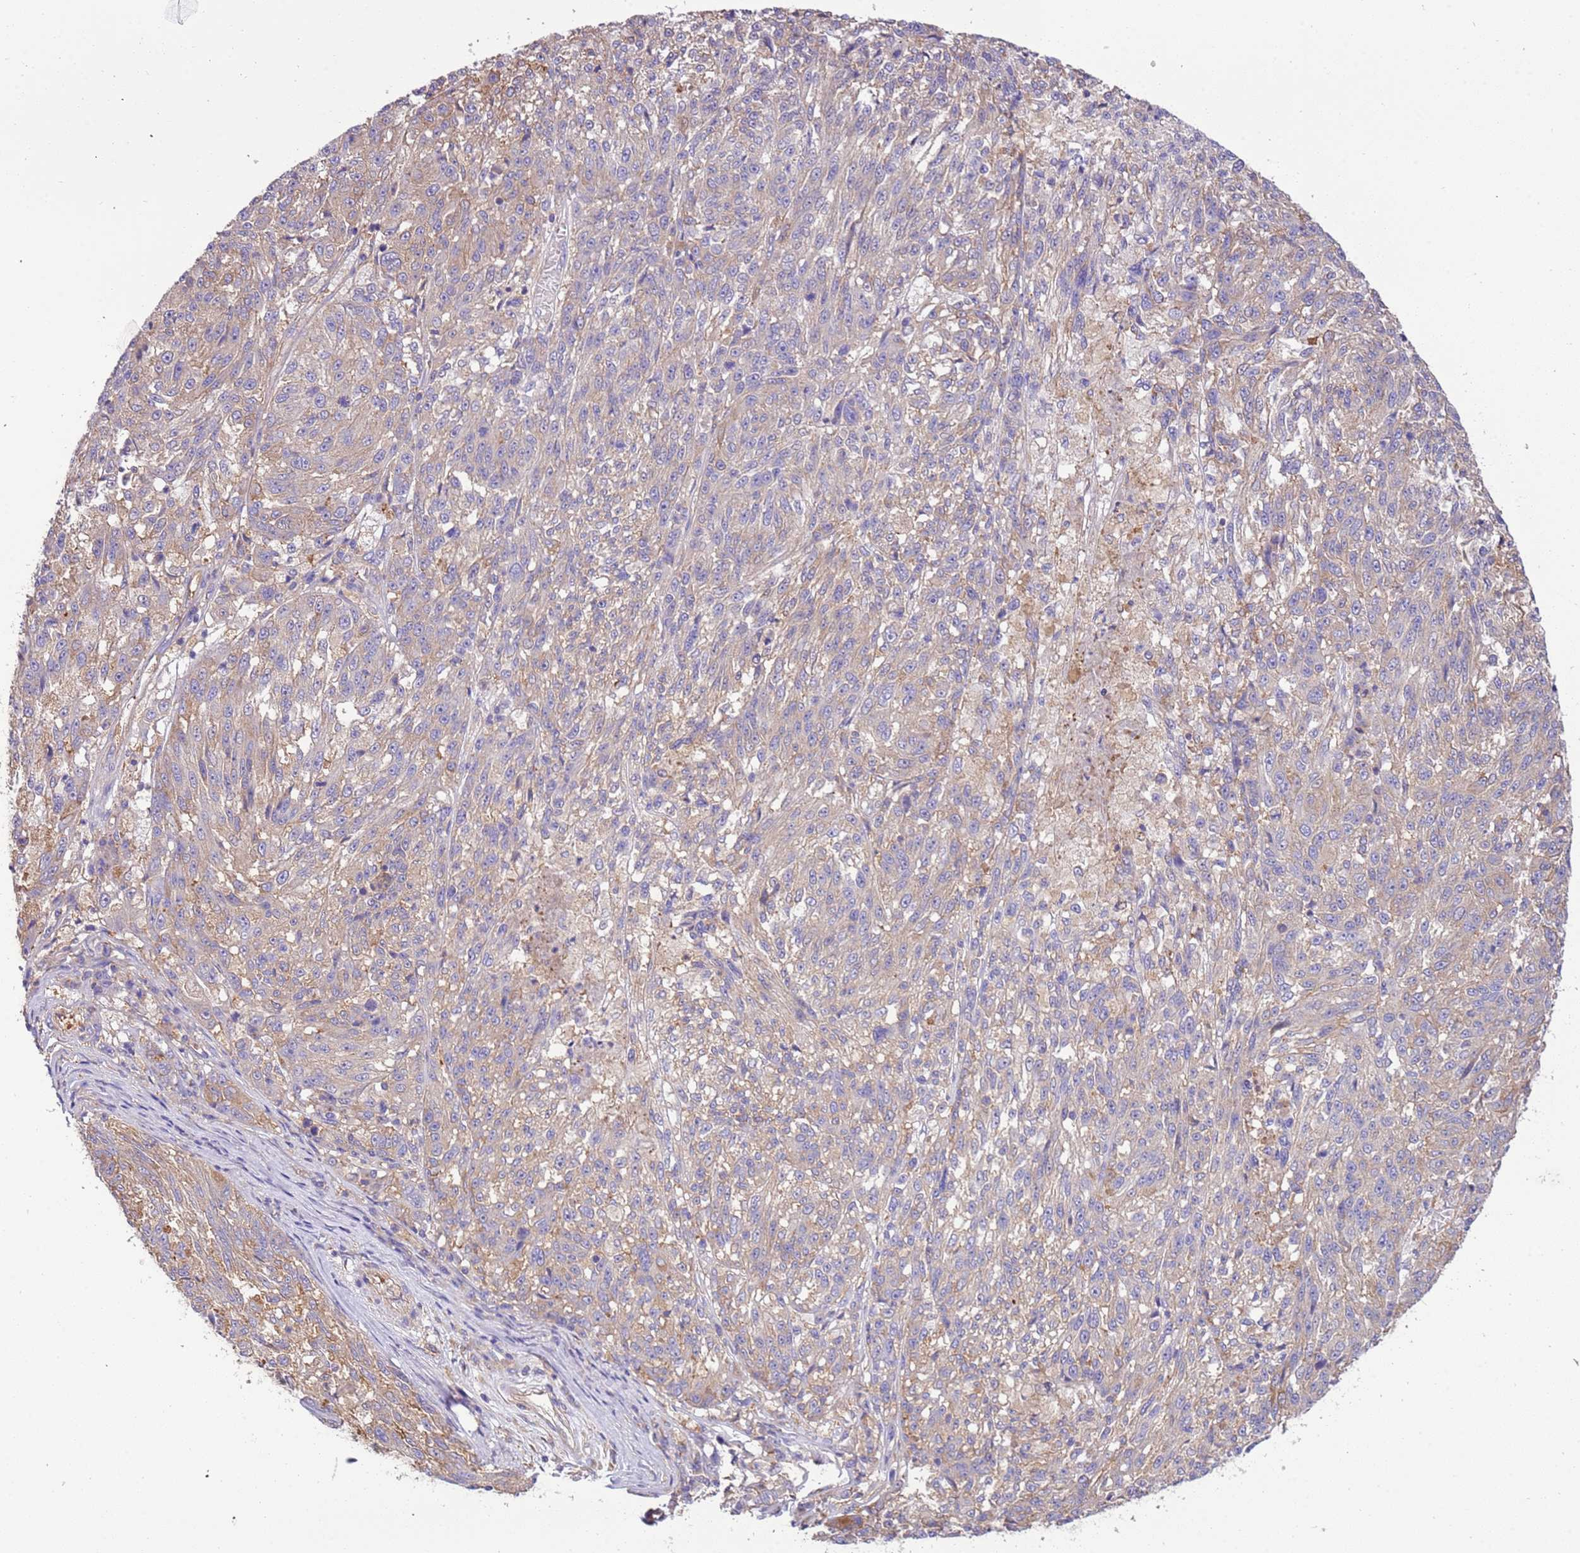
{"staining": {"intensity": "weak", "quantity": "25%-75%", "location": "cytoplasmic/membranous"}, "tissue": "melanoma", "cell_type": "Tumor cells", "image_type": "cancer", "snomed": [{"axis": "morphology", "description": "Malignant melanoma, NOS"}, {"axis": "topography", "description": "Skin"}], "caption": "Immunohistochemical staining of melanoma demonstrates weak cytoplasmic/membranous protein positivity in about 25%-75% of tumor cells.", "gene": "NAALADL1", "patient": {"sex": "male", "age": 53}}